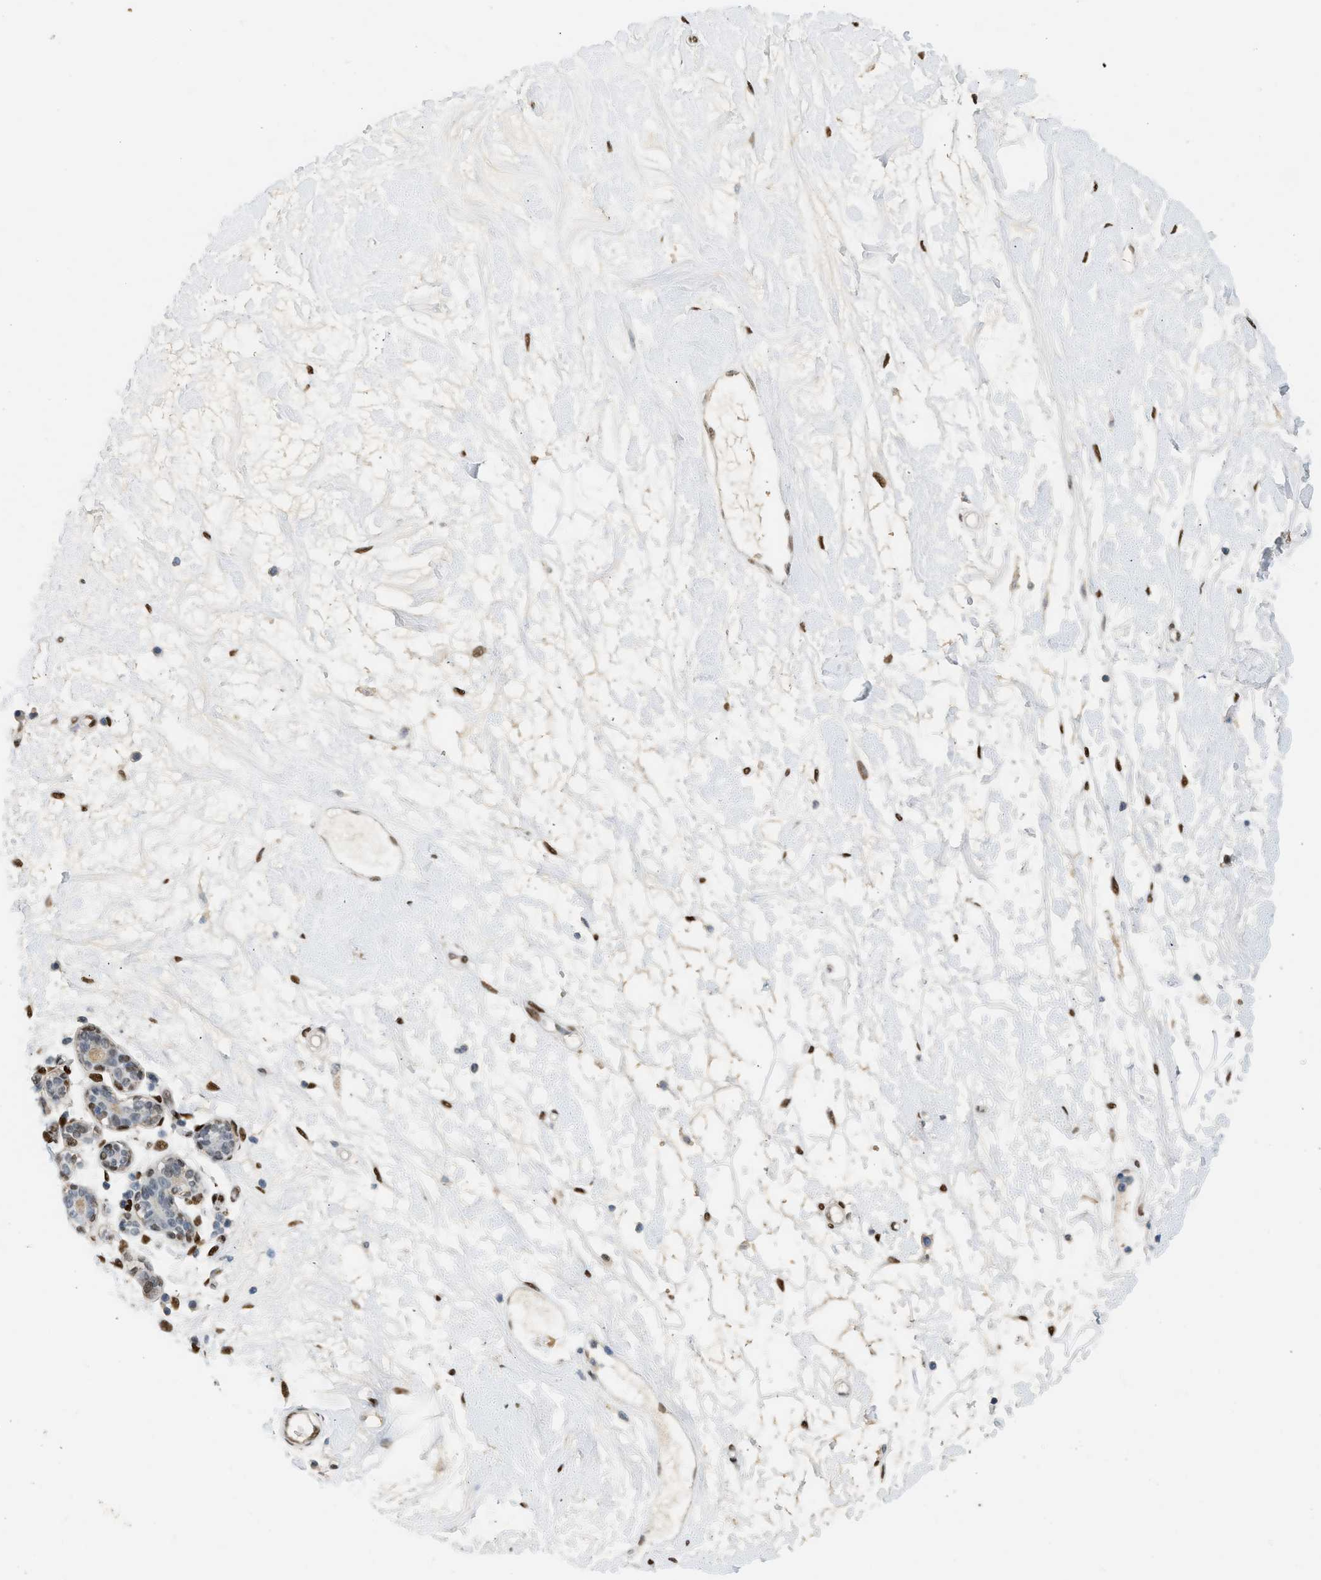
{"staining": {"intensity": "moderate", "quantity": ">75%", "location": "nuclear"}, "tissue": "breast", "cell_type": "Adipocytes", "image_type": "normal", "snomed": [{"axis": "morphology", "description": "Normal tissue, NOS"}, {"axis": "morphology", "description": "Lobular carcinoma"}, {"axis": "topography", "description": "Breast"}], "caption": "Immunohistochemistry (IHC) of unremarkable breast reveals medium levels of moderate nuclear positivity in approximately >75% of adipocytes. (Stains: DAB (3,3'-diaminobenzidine) in brown, nuclei in blue, Microscopy: brightfield microscopy at high magnification).", "gene": "ZBTB20", "patient": {"sex": "female", "age": 59}}